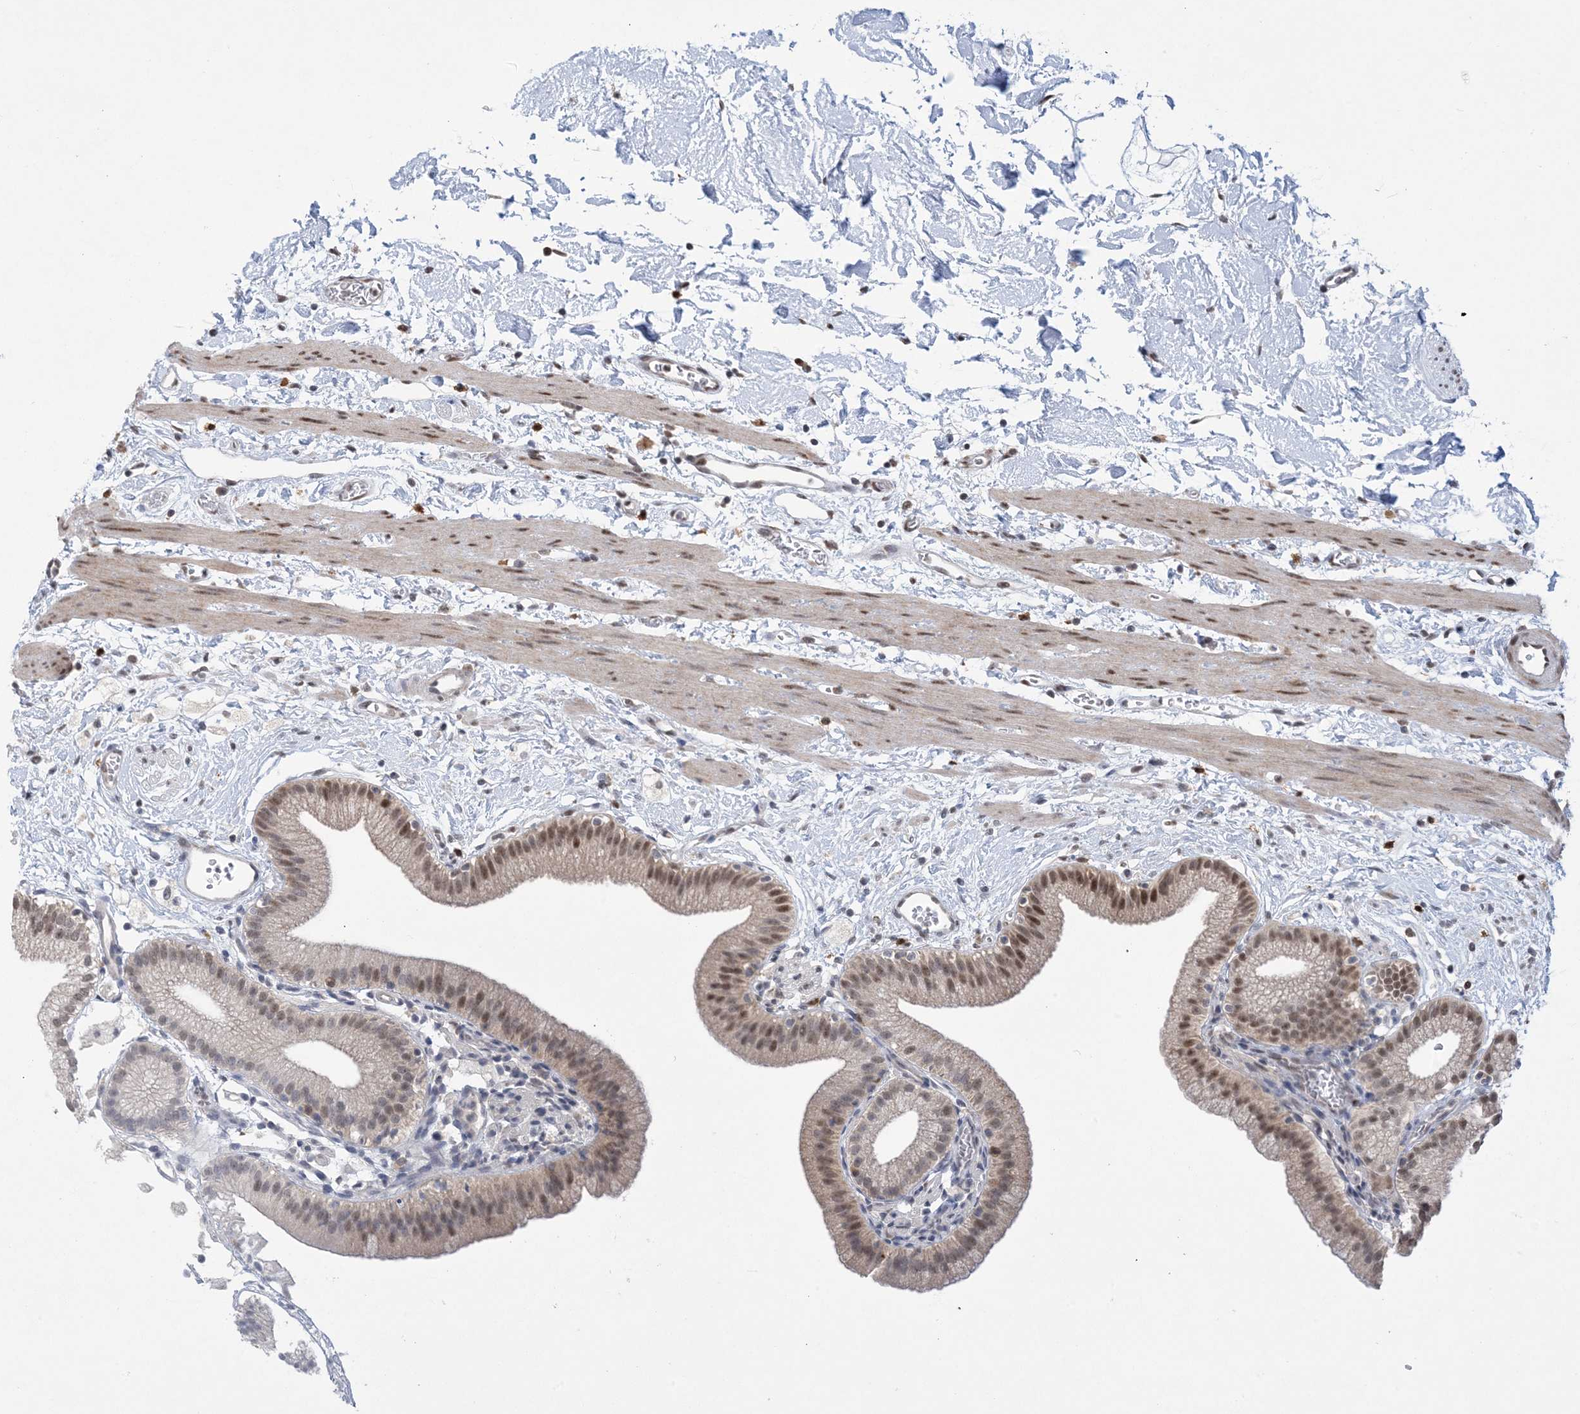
{"staining": {"intensity": "moderate", "quantity": ">75%", "location": "nuclear"}, "tissue": "gallbladder", "cell_type": "Glandular cells", "image_type": "normal", "snomed": [{"axis": "morphology", "description": "Normal tissue, NOS"}, {"axis": "topography", "description": "Gallbladder"}], "caption": "Normal gallbladder shows moderate nuclear staining in approximately >75% of glandular cells, visualized by immunohistochemistry. (DAB (3,3'-diaminobenzidine) = brown stain, brightfield microscopy at high magnification).", "gene": "TRMT10C", "patient": {"sex": "male", "age": 55}}